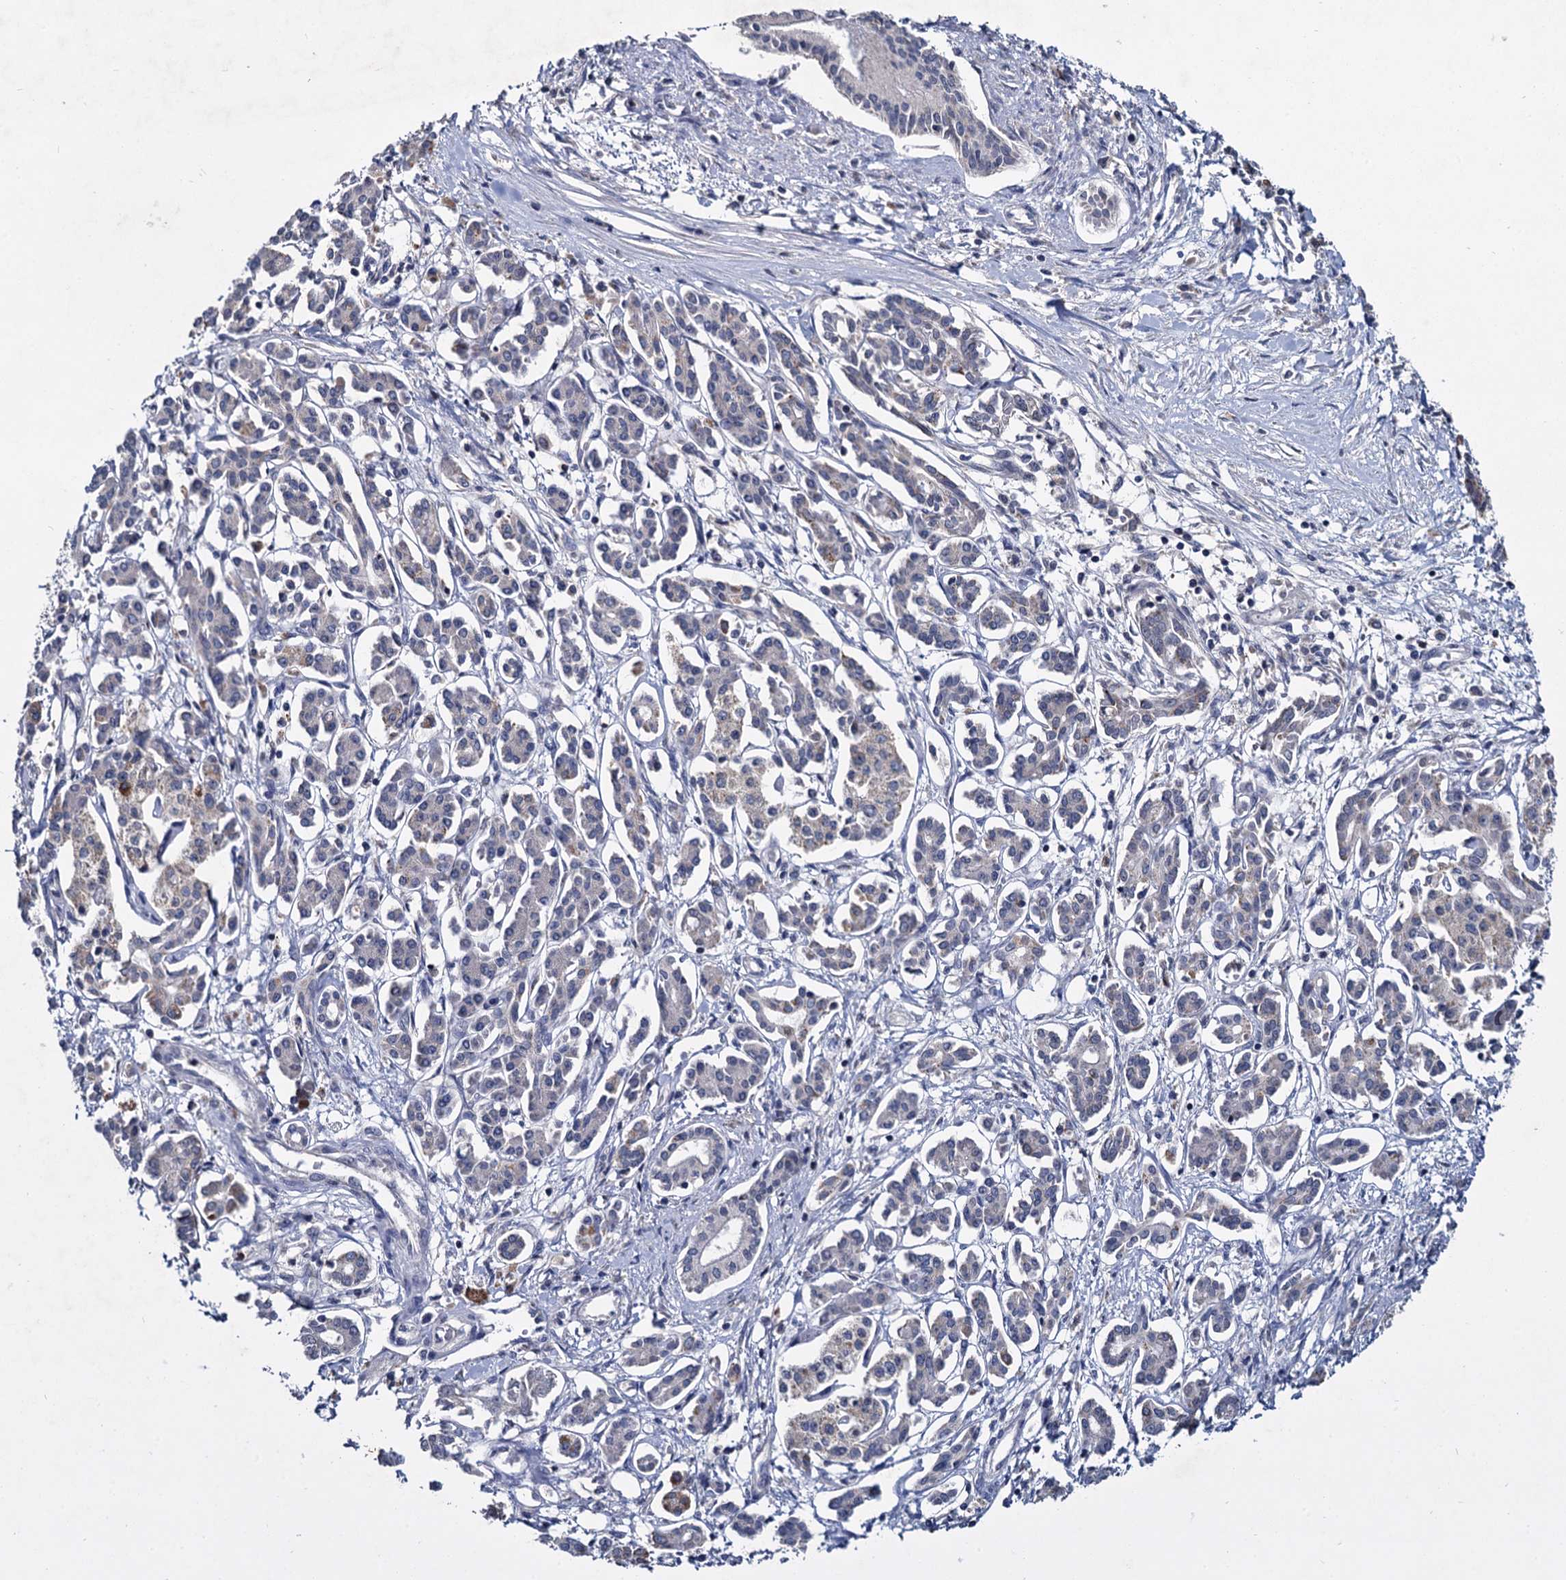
{"staining": {"intensity": "negative", "quantity": "none", "location": "none"}, "tissue": "pancreatic cancer", "cell_type": "Tumor cells", "image_type": "cancer", "snomed": [{"axis": "morphology", "description": "Adenocarcinoma, NOS"}, {"axis": "topography", "description": "Pancreas"}], "caption": "This is a histopathology image of immunohistochemistry staining of pancreatic cancer (adenocarcinoma), which shows no staining in tumor cells. (Stains: DAB (3,3'-diaminobenzidine) immunohistochemistry with hematoxylin counter stain, Microscopy: brightfield microscopy at high magnification).", "gene": "RPUSD4", "patient": {"sex": "female", "age": 50}}